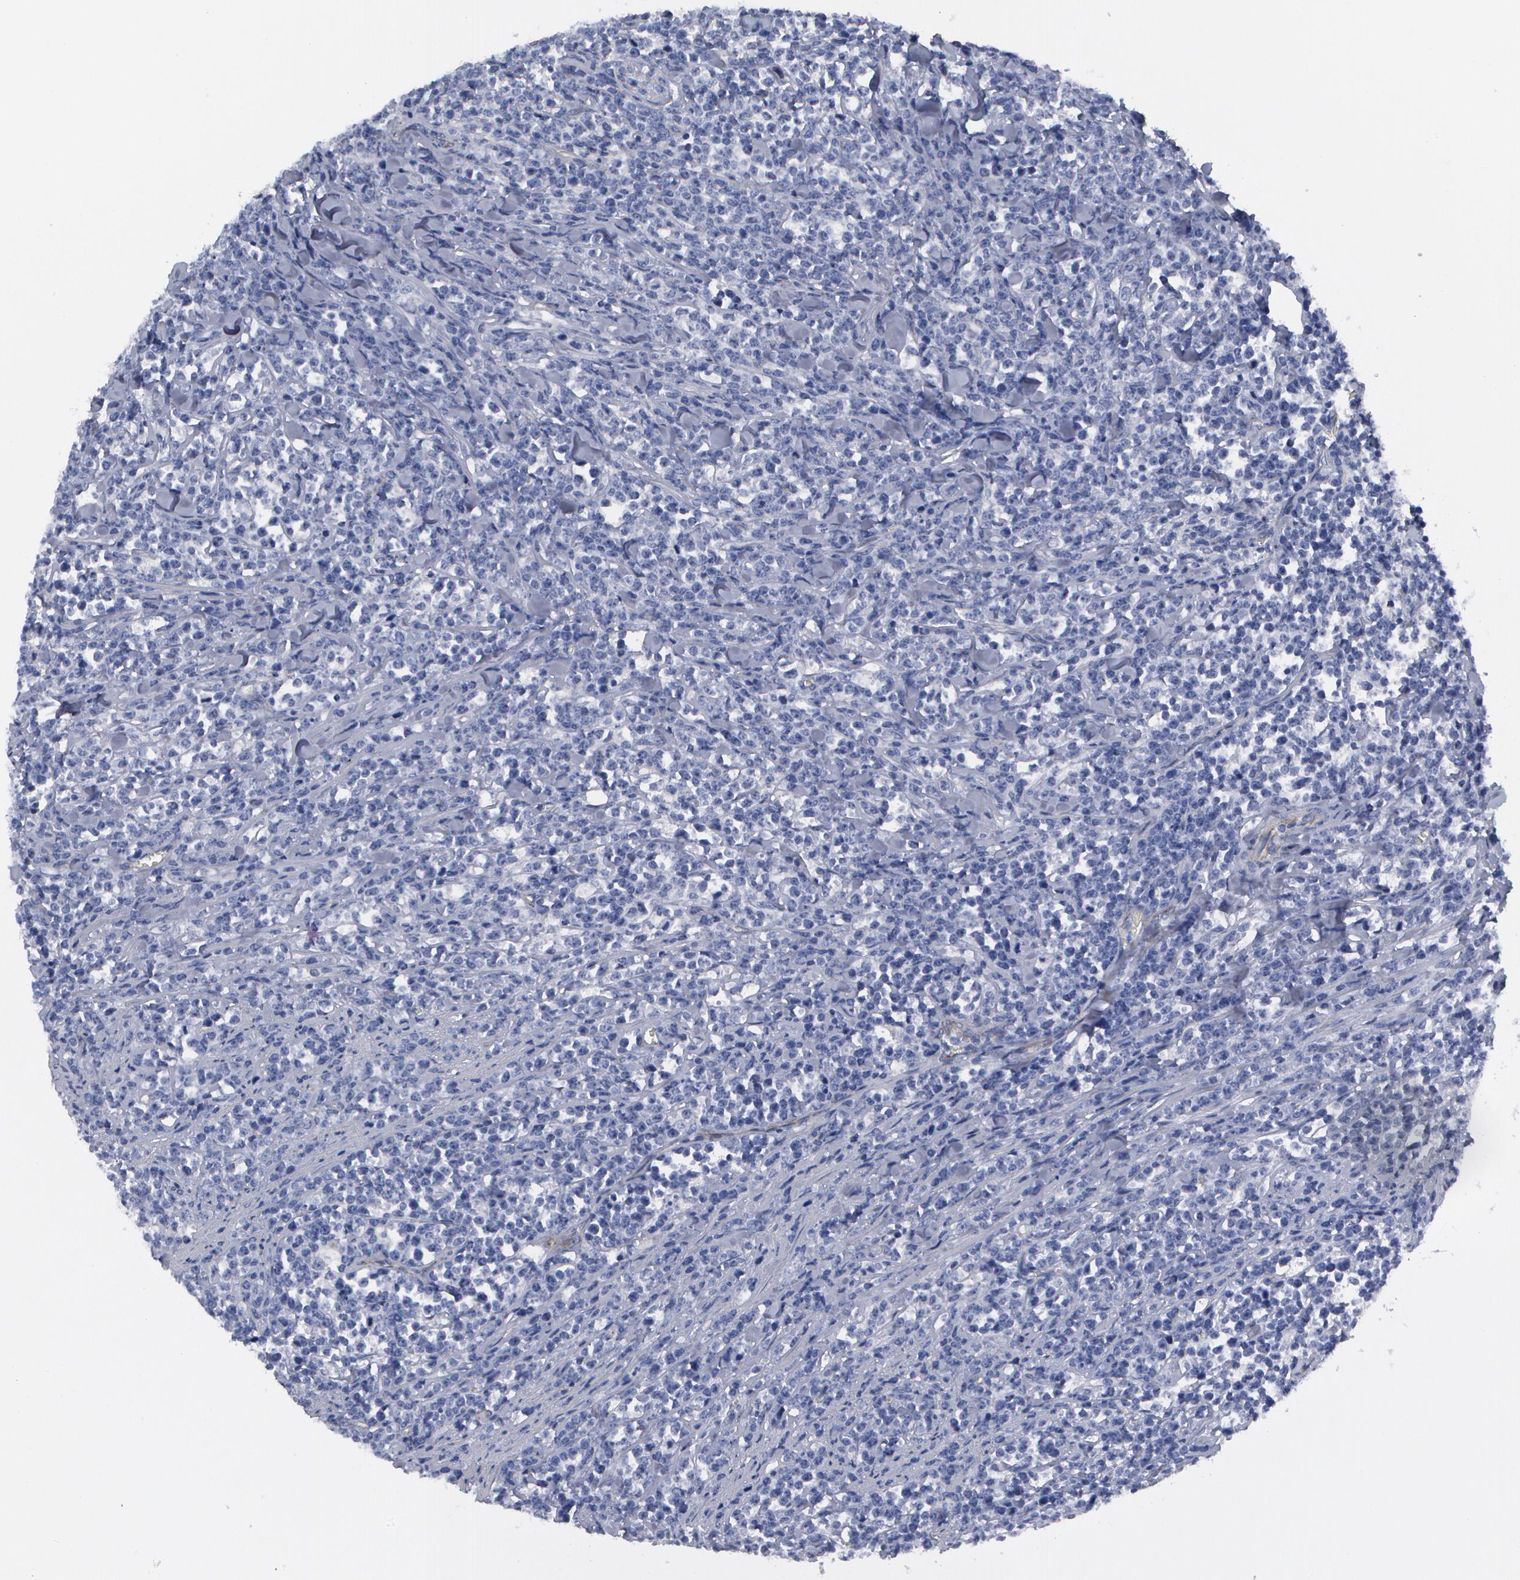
{"staining": {"intensity": "negative", "quantity": "none", "location": "none"}, "tissue": "lymphoma", "cell_type": "Tumor cells", "image_type": "cancer", "snomed": [{"axis": "morphology", "description": "Malignant lymphoma, non-Hodgkin's type, High grade"}, {"axis": "topography", "description": "Small intestine"}, {"axis": "topography", "description": "Colon"}], "caption": "Photomicrograph shows no significant protein positivity in tumor cells of lymphoma.", "gene": "SMC1B", "patient": {"sex": "male", "age": 8}}